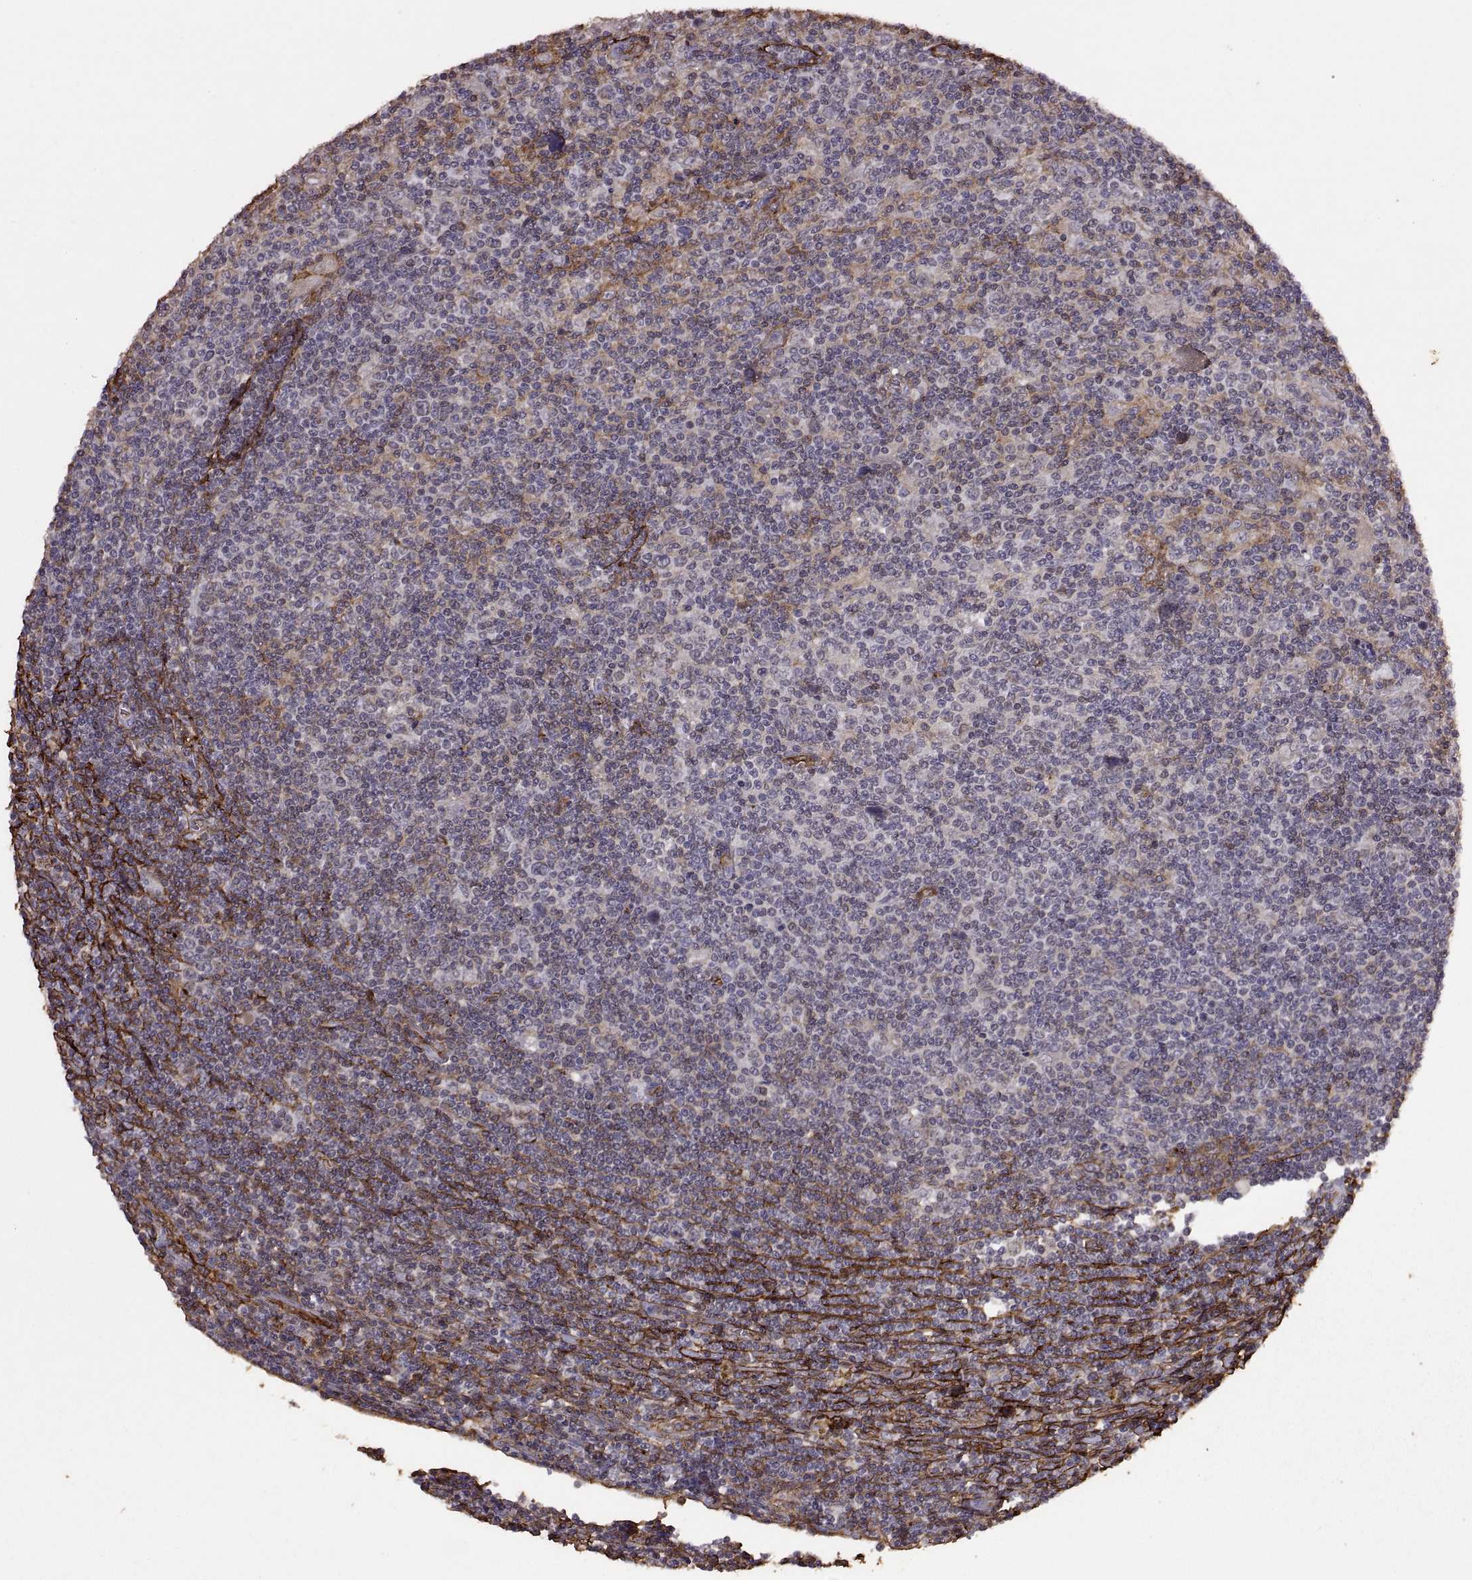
{"staining": {"intensity": "negative", "quantity": "none", "location": "none"}, "tissue": "lymphoma", "cell_type": "Tumor cells", "image_type": "cancer", "snomed": [{"axis": "morphology", "description": "Hodgkin's disease, NOS"}, {"axis": "topography", "description": "Lymph node"}], "caption": "Tumor cells show no significant staining in Hodgkin's disease.", "gene": "S100A10", "patient": {"sex": "male", "age": 40}}